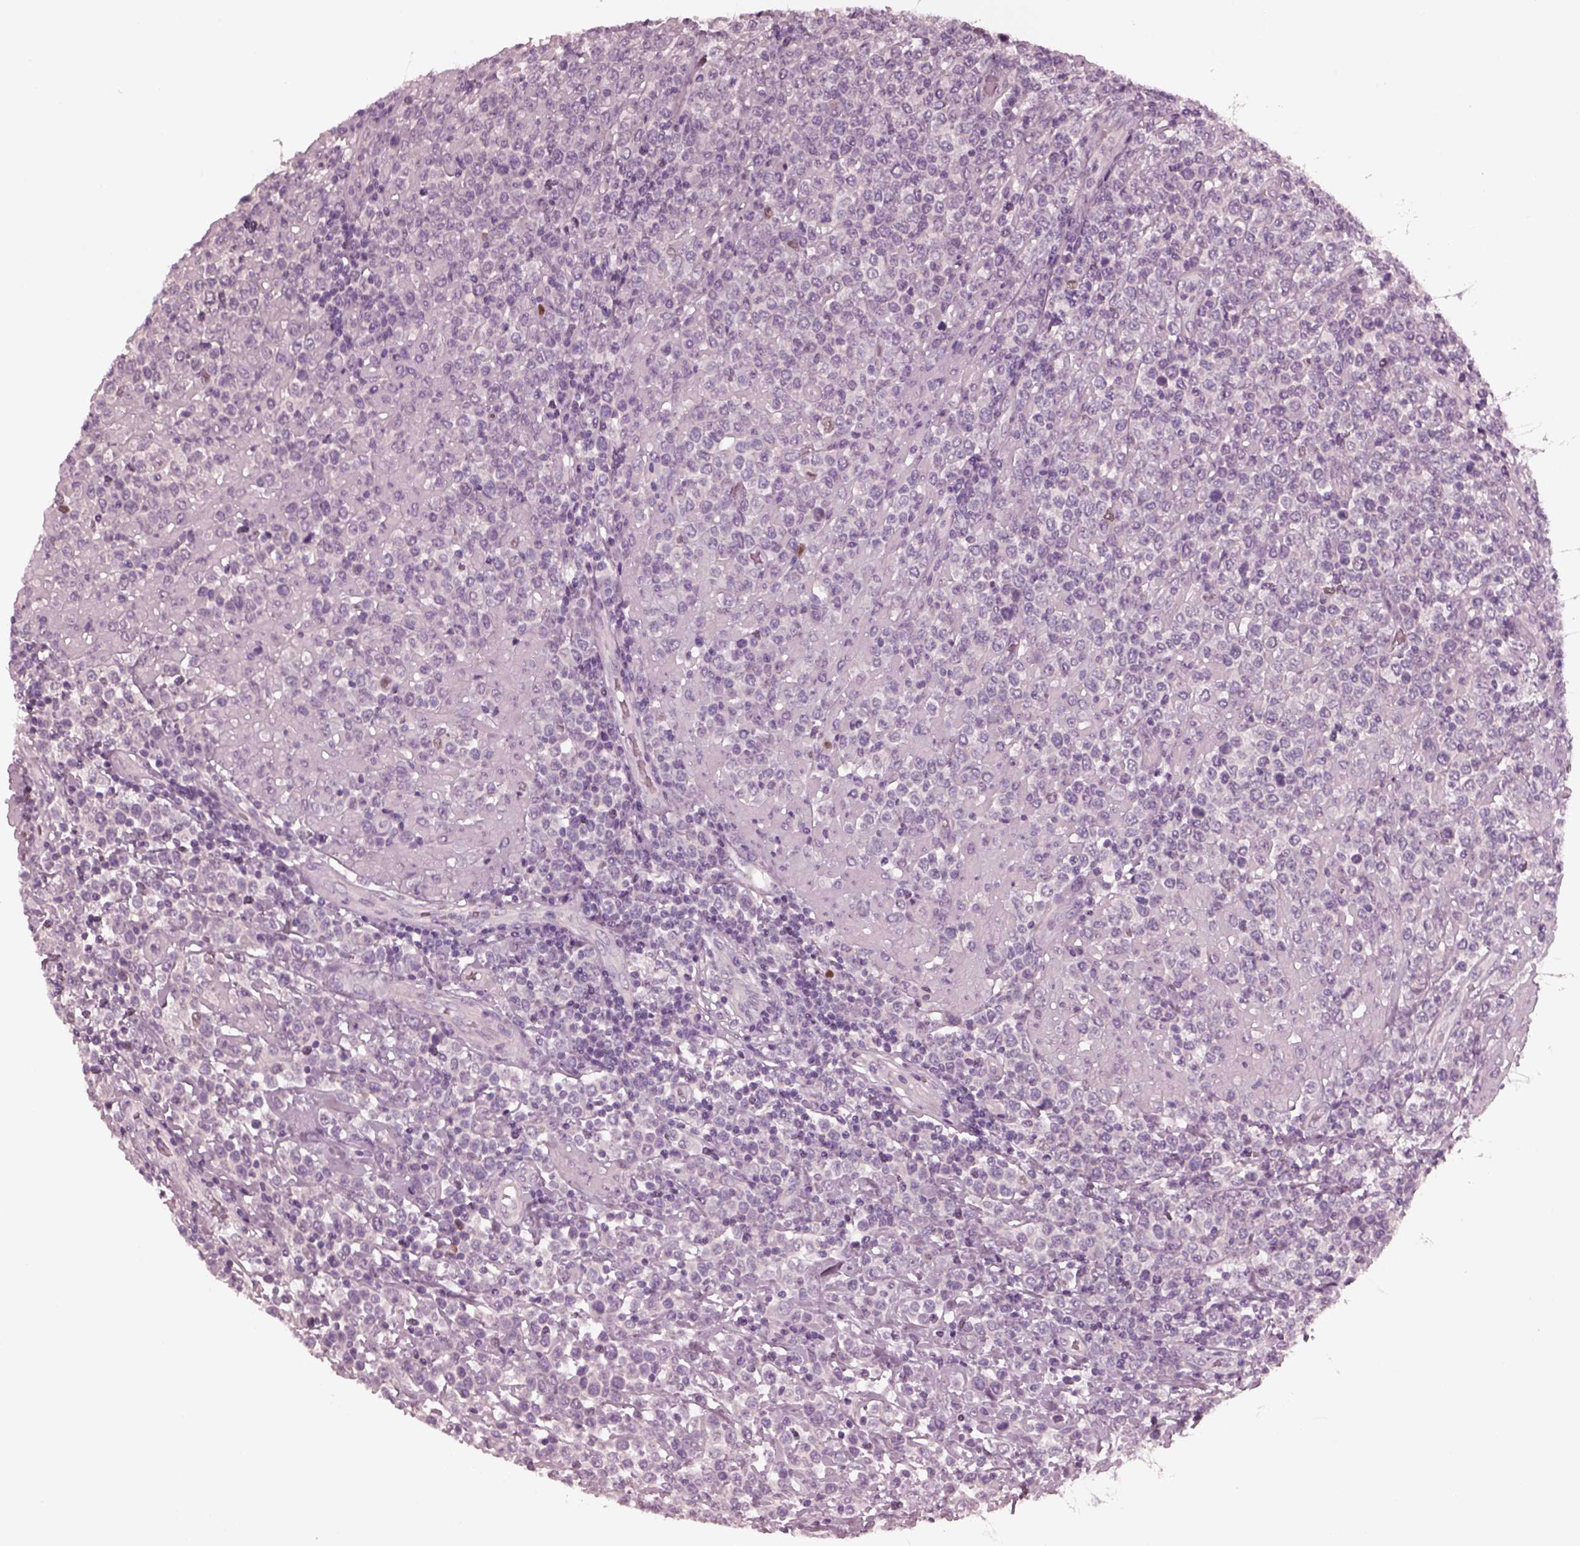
{"staining": {"intensity": "negative", "quantity": "none", "location": "none"}, "tissue": "lymphoma", "cell_type": "Tumor cells", "image_type": "cancer", "snomed": [{"axis": "morphology", "description": "Malignant lymphoma, non-Hodgkin's type, High grade"}, {"axis": "topography", "description": "Soft tissue"}], "caption": "Tumor cells are negative for brown protein staining in lymphoma. The staining was performed using DAB to visualize the protein expression in brown, while the nuclei were stained in blue with hematoxylin (Magnification: 20x).", "gene": "YY2", "patient": {"sex": "female", "age": 56}}